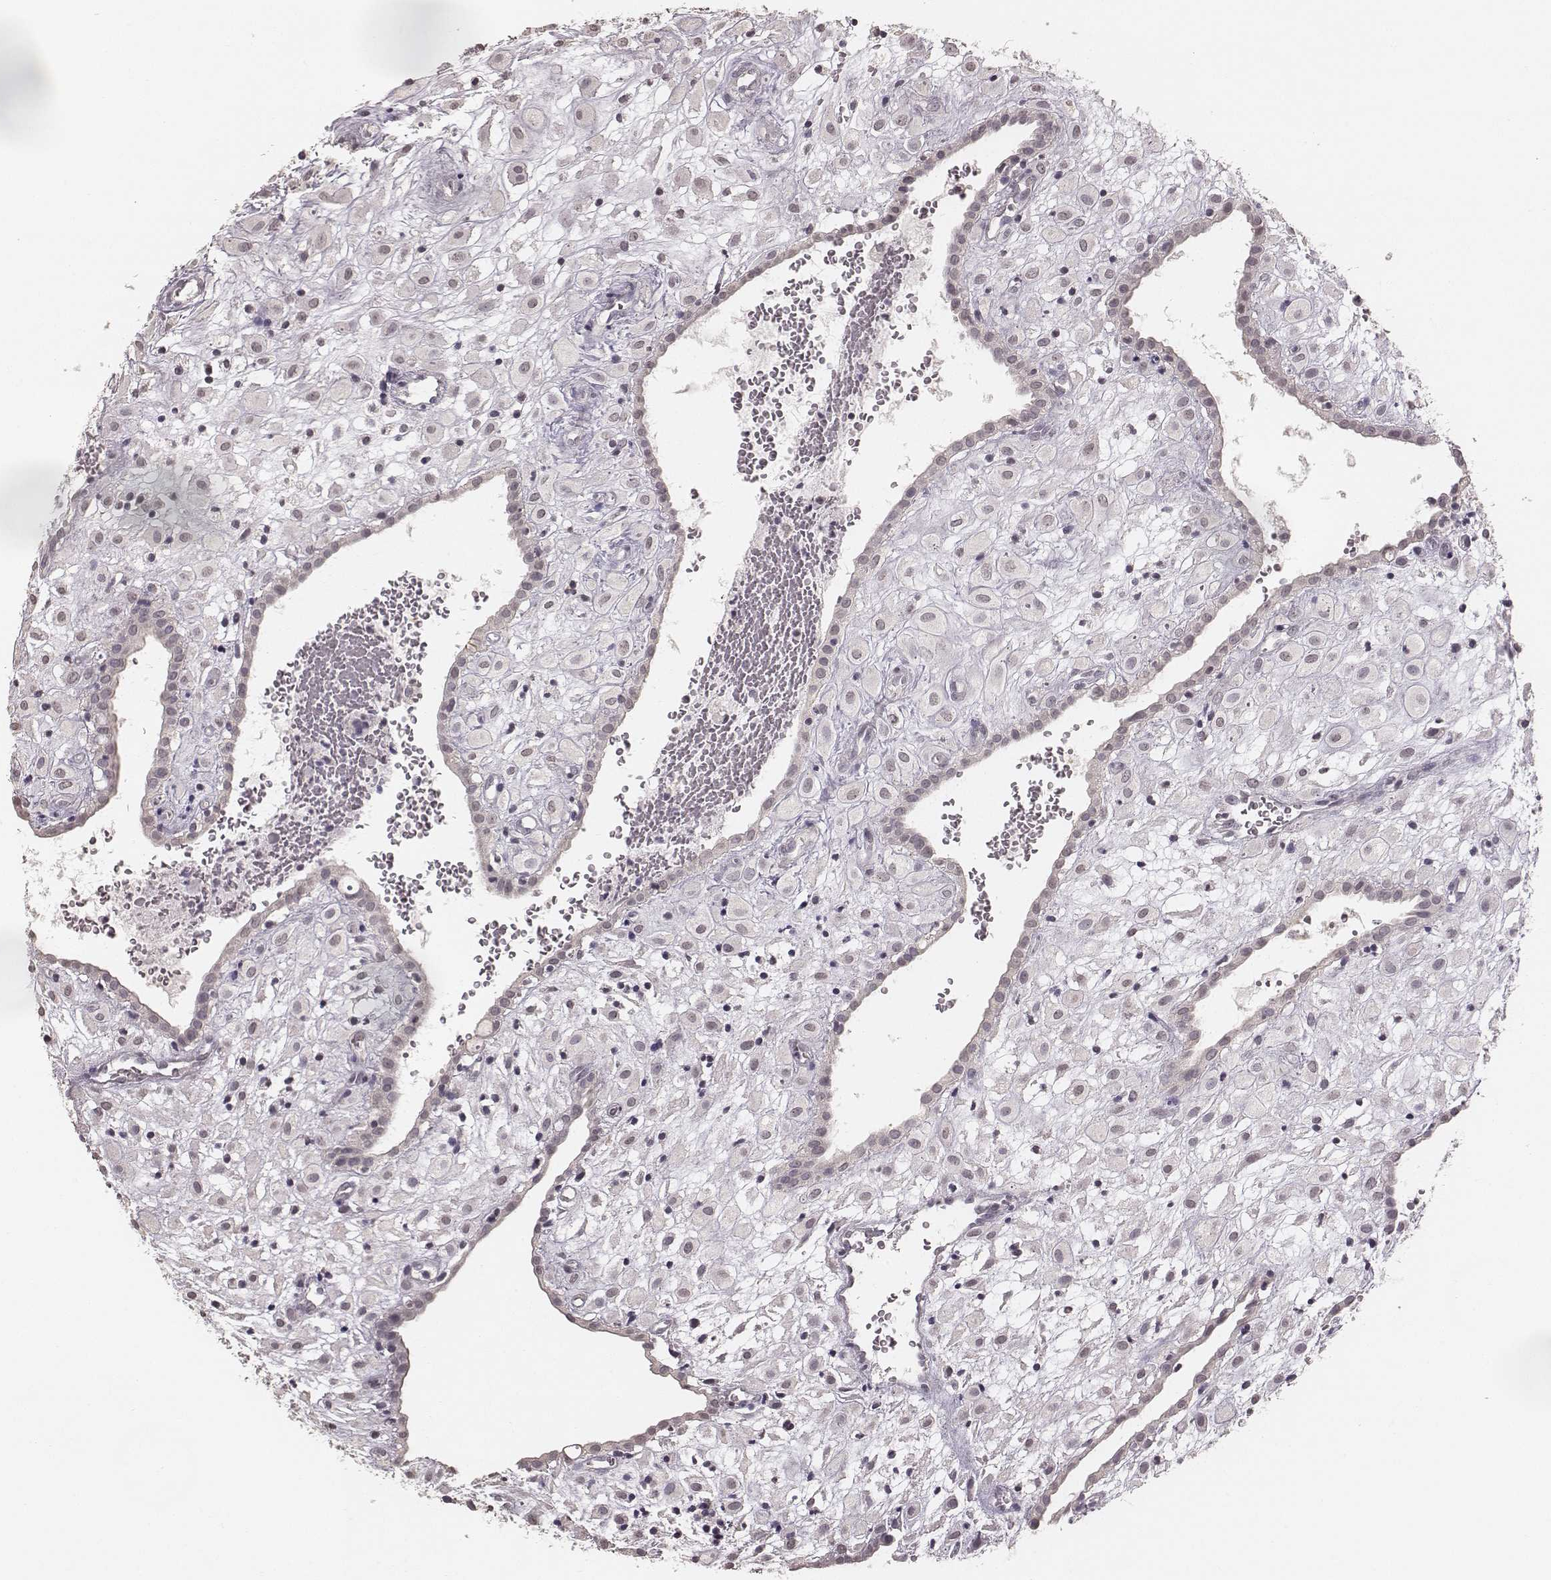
{"staining": {"intensity": "negative", "quantity": "none", "location": "none"}, "tissue": "placenta", "cell_type": "Decidual cells", "image_type": "normal", "snomed": [{"axis": "morphology", "description": "Normal tissue, NOS"}, {"axis": "topography", "description": "Placenta"}], "caption": "Immunohistochemical staining of benign placenta displays no significant staining in decidual cells.", "gene": "LY6K", "patient": {"sex": "female", "age": 24}}